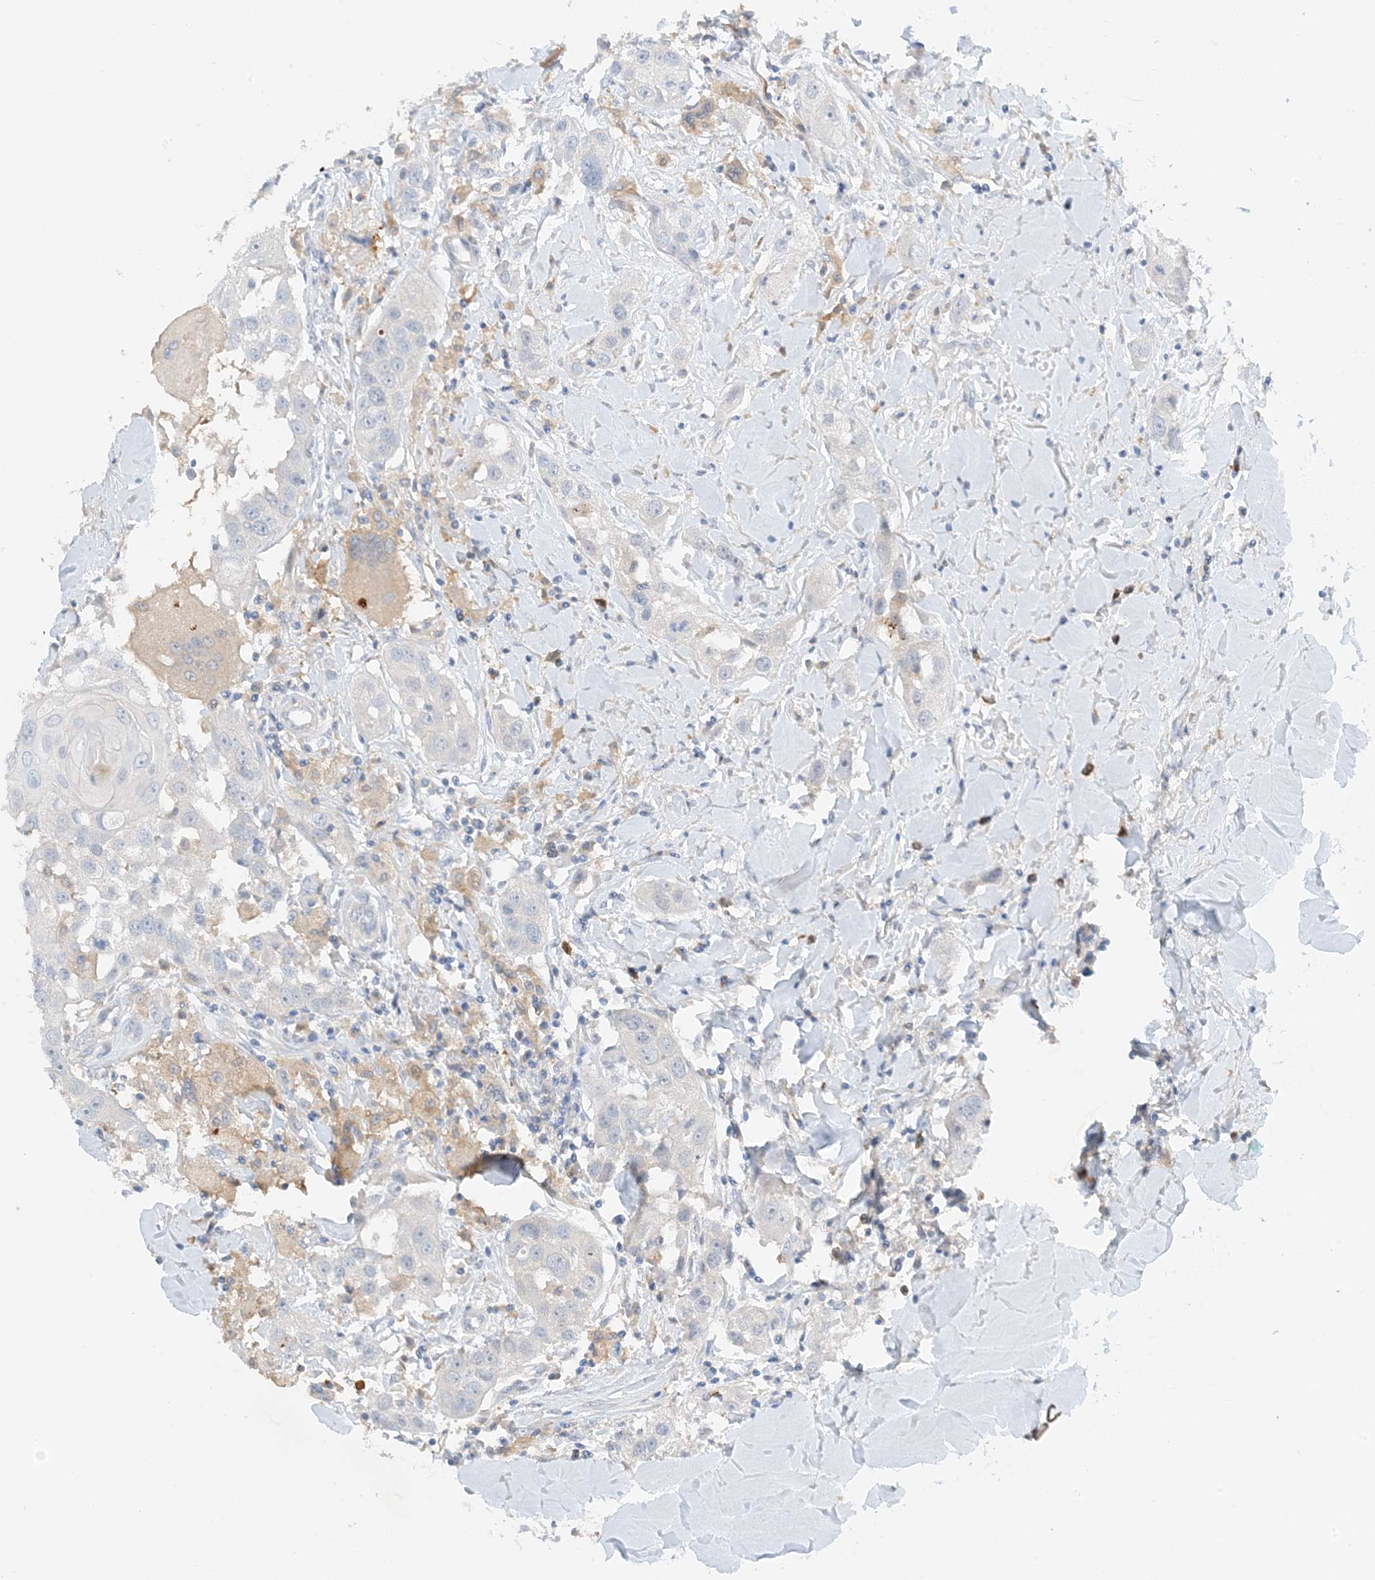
{"staining": {"intensity": "negative", "quantity": "none", "location": "none"}, "tissue": "head and neck cancer", "cell_type": "Tumor cells", "image_type": "cancer", "snomed": [{"axis": "morphology", "description": "Normal tissue, NOS"}, {"axis": "morphology", "description": "Squamous cell carcinoma, NOS"}, {"axis": "topography", "description": "Skeletal muscle"}, {"axis": "topography", "description": "Head-Neck"}], "caption": "A high-resolution photomicrograph shows IHC staining of head and neck squamous cell carcinoma, which demonstrates no significant expression in tumor cells.", "gene": "KIFBP", "patient": {"sex": "male", "age": 51}}